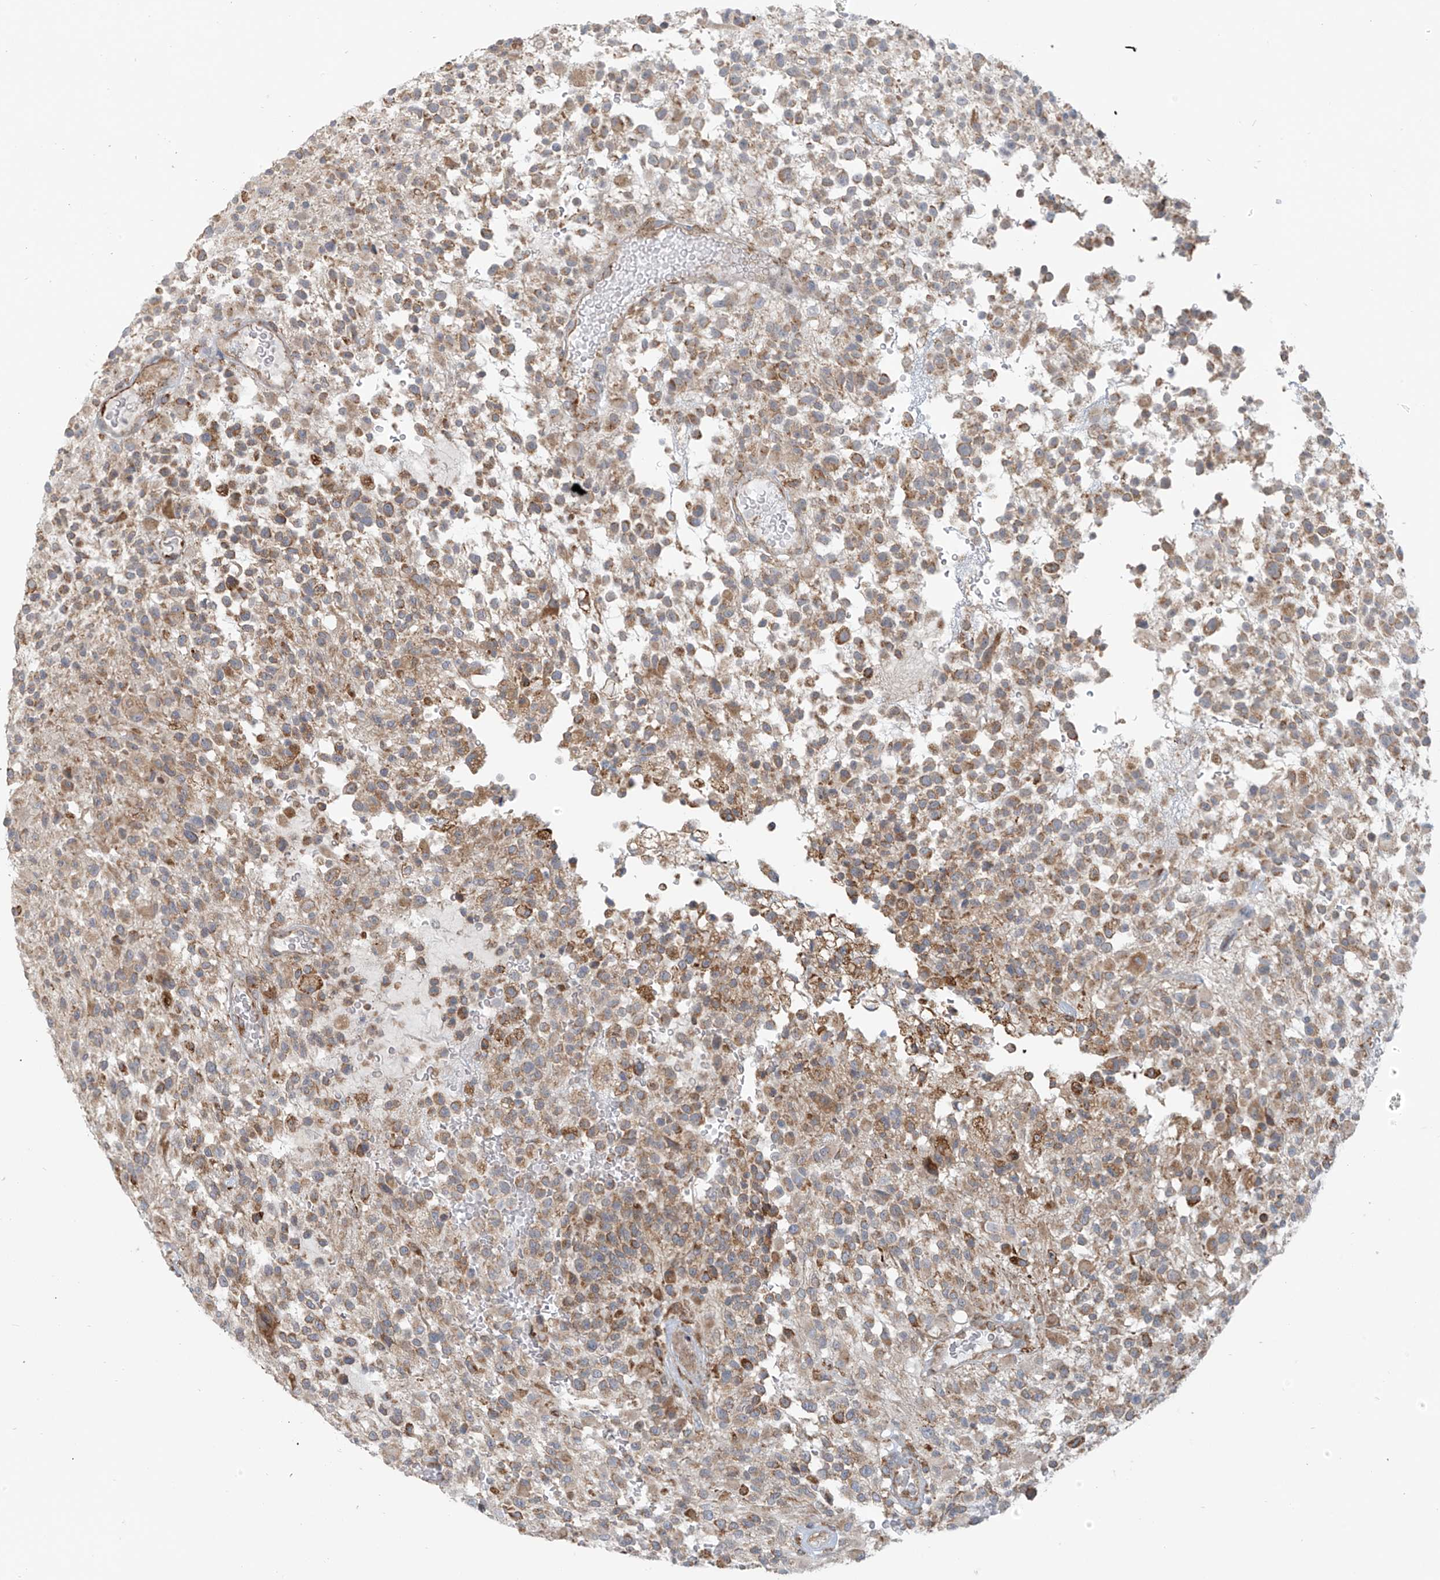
{"staining": {"intensity": "moderate", "quantity": ">75%", "location": "cytoplasmic/membranous"}, "tissue": "glioma", "cell_type": "Tumor cells", "image_type": "cancer", "snomed": [{"axis": "morphology", "description": "Glioma, malignant, High grade"}, {"axis": "morphology", "description": "Glioblastoma, NOS"}, {"axis": "topography", "description": "Brain"}], "caption": "A brown stain highlights moderate cytoplasmic/membranous expression of a protein in malignant glioma (high-grade) tumor cells.", "gene": "KATNIP", "patient": {"sex": "male", "age": 60}}